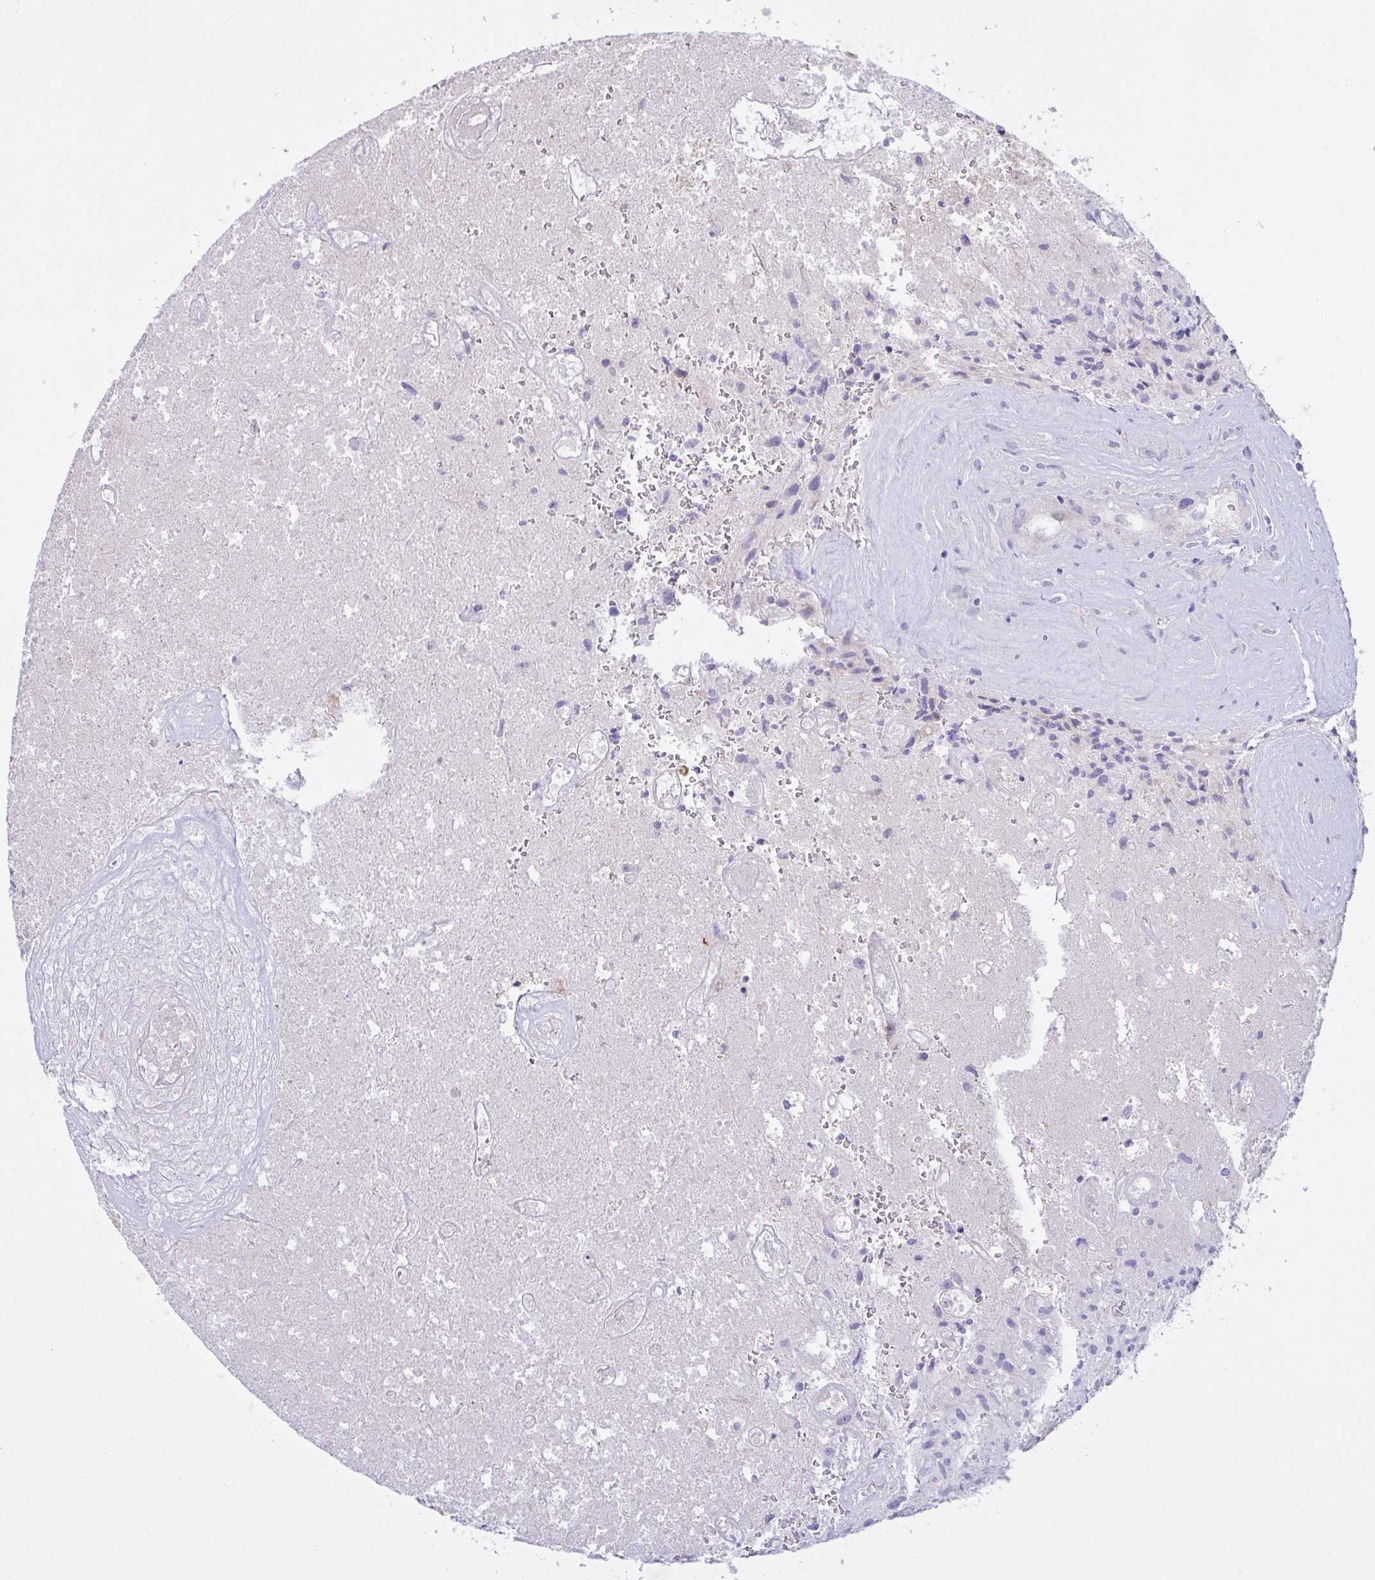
{"staining": {"intensity": "negative", "quantity": "none", "location": "none"}, "tissue": "glioma", "cell_type": "Tumor cells", "image_type": "cancer", "snomed": [{"axis": "morphology", "description": "Glioma, malignant, High grade"}, {"axis": "topography", "description": "Brain"}], "caption": "Glioma was stained to show a protein in brown. There is no significant expression in tumor cells.", "gene": "FAM86B1", "patient": {"sex": "female", "age": 70}}